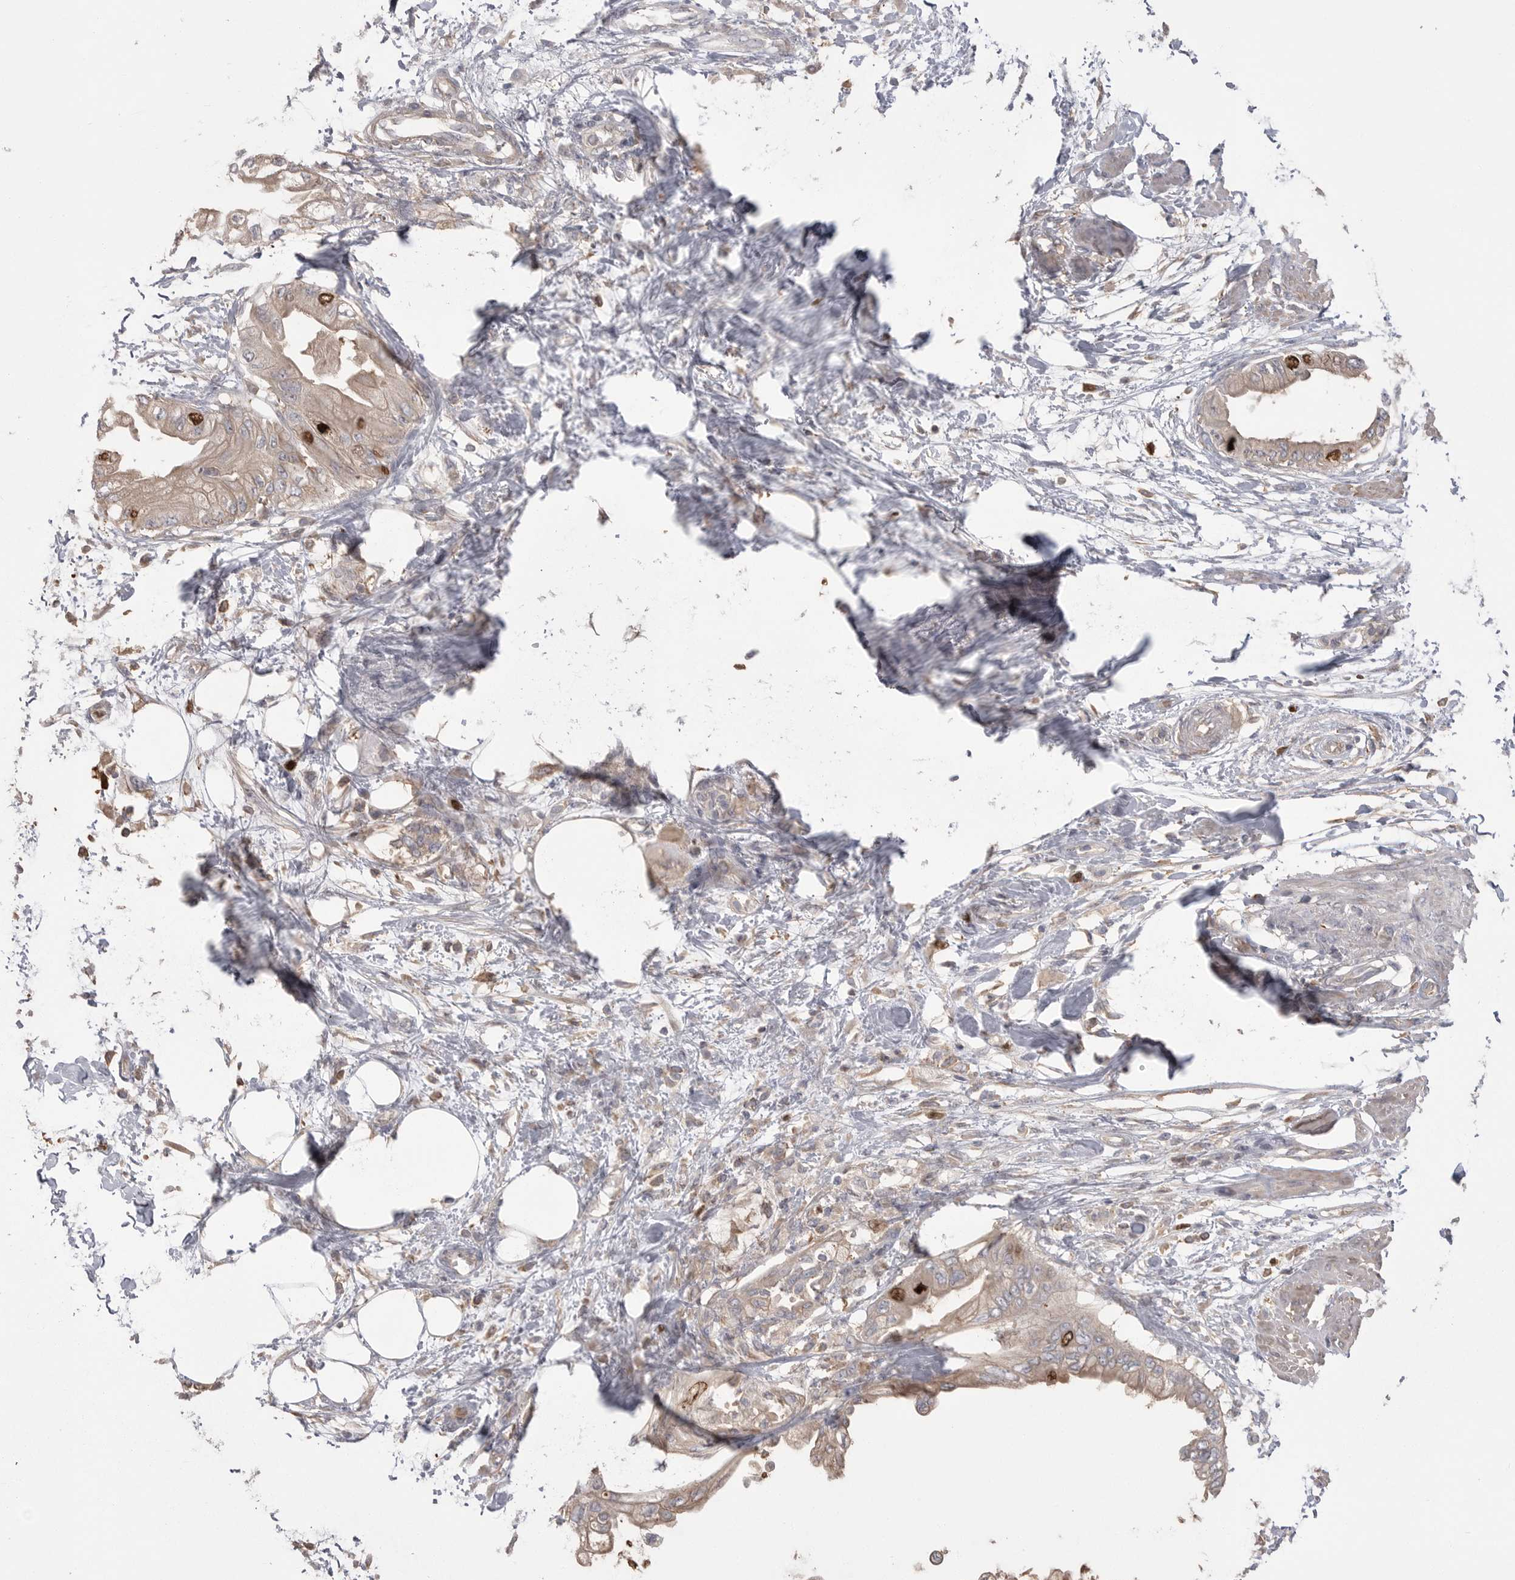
{"staining": {"intensity": "strong", "quantity": "<25%", "location": "cytoplasmic/membranous,nuclear"}, "tissue": "pancreatic cancer", "cell_type": "Tumor cells", "image_type": "cancer", "snomed": [{"axis": "morphology", "description": "Normal tissue, NOS"}, {"axis": "morphology", "description": "Adenocarcinoma, NOS"}, {"axis": "topography", "description": "Pancreas"}, {"axis": "topography", "description": "Duodenum"}], "caption": "Protein staining shows strong cytoplasmic/membranous and nuclear expression in approximately <25% of tumor cells in pancreatic cancer (adenocarcinoma).", "gene": "TOP2A", "patient": {"sex": "female", "age": 60}}